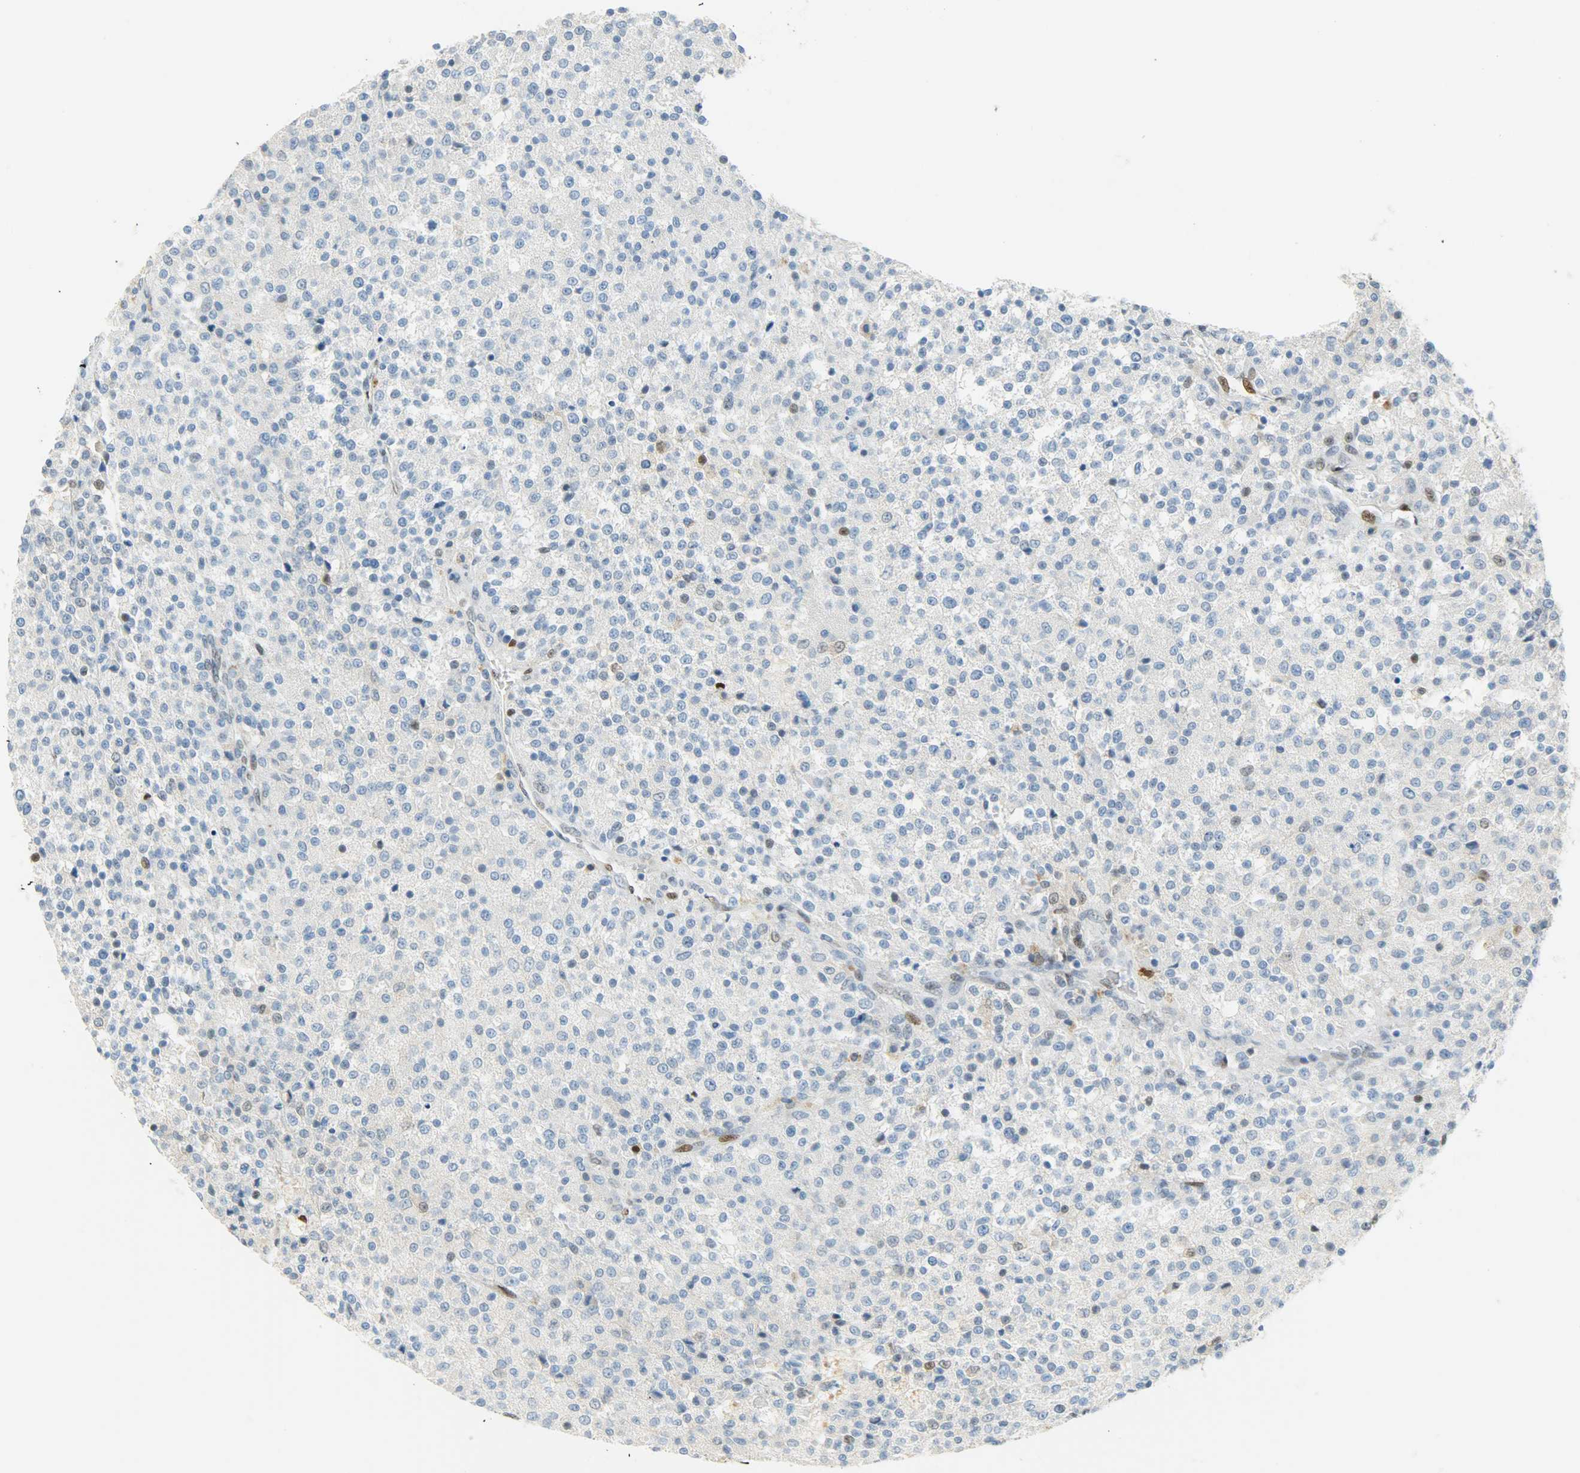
{"staining": {"intensity": "negative", "quantity": "none", "location": "none"}, "tissue": "testis cancer", "cell_type": "Tumor cells", "image_type": "cancer", "snomed": [{"axis": "morphology", "description": "Seminoma, NOS"}, {"axis": "topography", "description": "Testis"}], "caption": "Immunohistochemistry photomicrograph of human testis cancer (seminoma) stained for a protein (brown), which exhibits no expression in tumor cells.", "gene": "JUNB", "patient": {"sex": "male", "age": 59}}